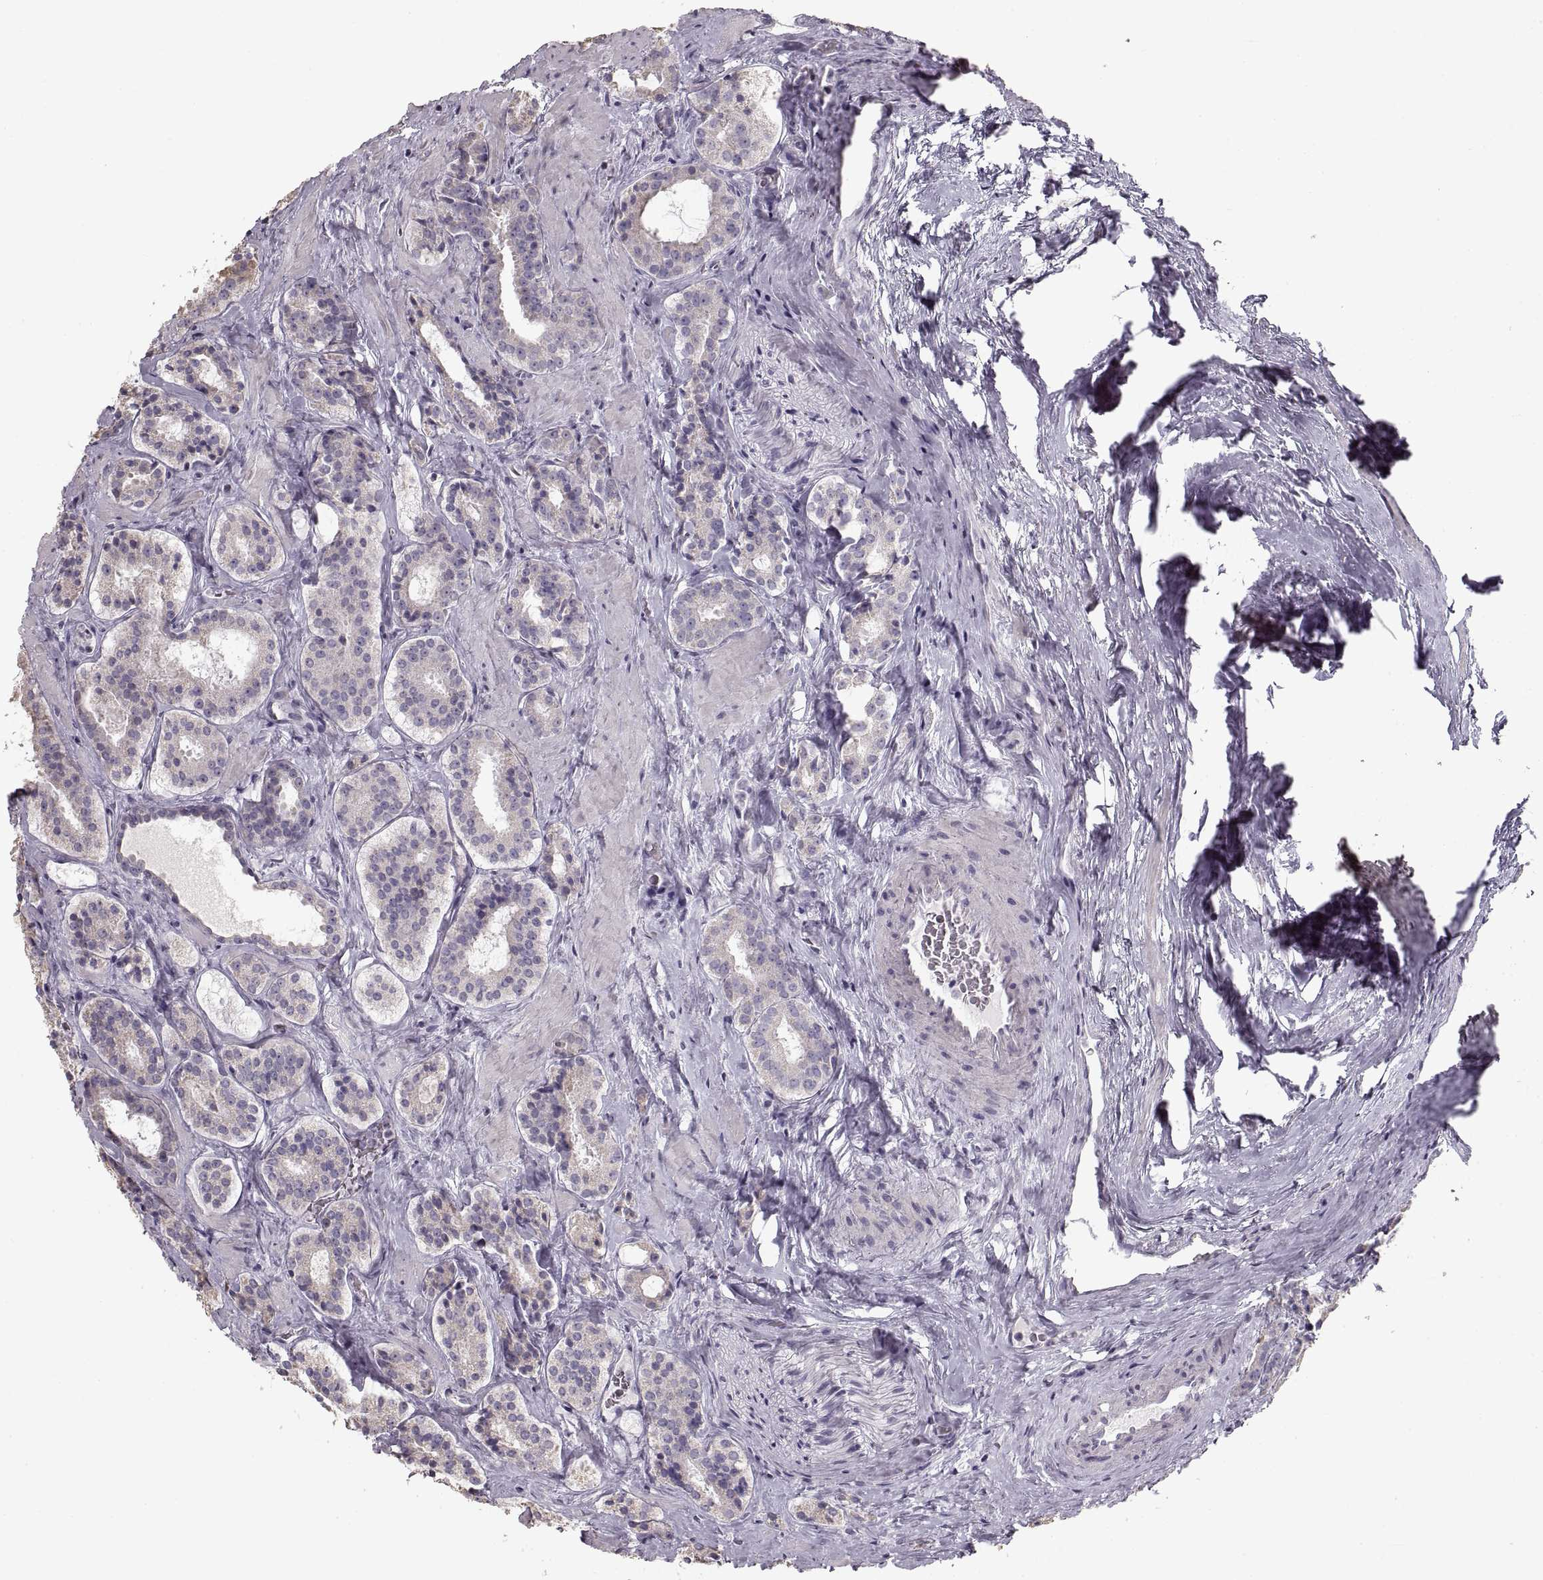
{"staining": {"intensity": "negative", "quantity": "none", "location": "none"}, "tissue": "prostate cancer", "cell_type": "Tumor cells", "image_type": "cancer", "snomed": [{"axis": "morphology", "description": "Adenocarcinoma, NOS"}, {"axis": "morphology", "description": "Adenocarcinoma, High grade"}, {"axis": "topography", "description": "Prostate"}], "caption": "A micrograph of human prostate cancer (high-grade adenocarcinoma) is negative for staining in tumor cells.", "gene": "ZP3", "patient": {"sex": "male", "age": 62}}